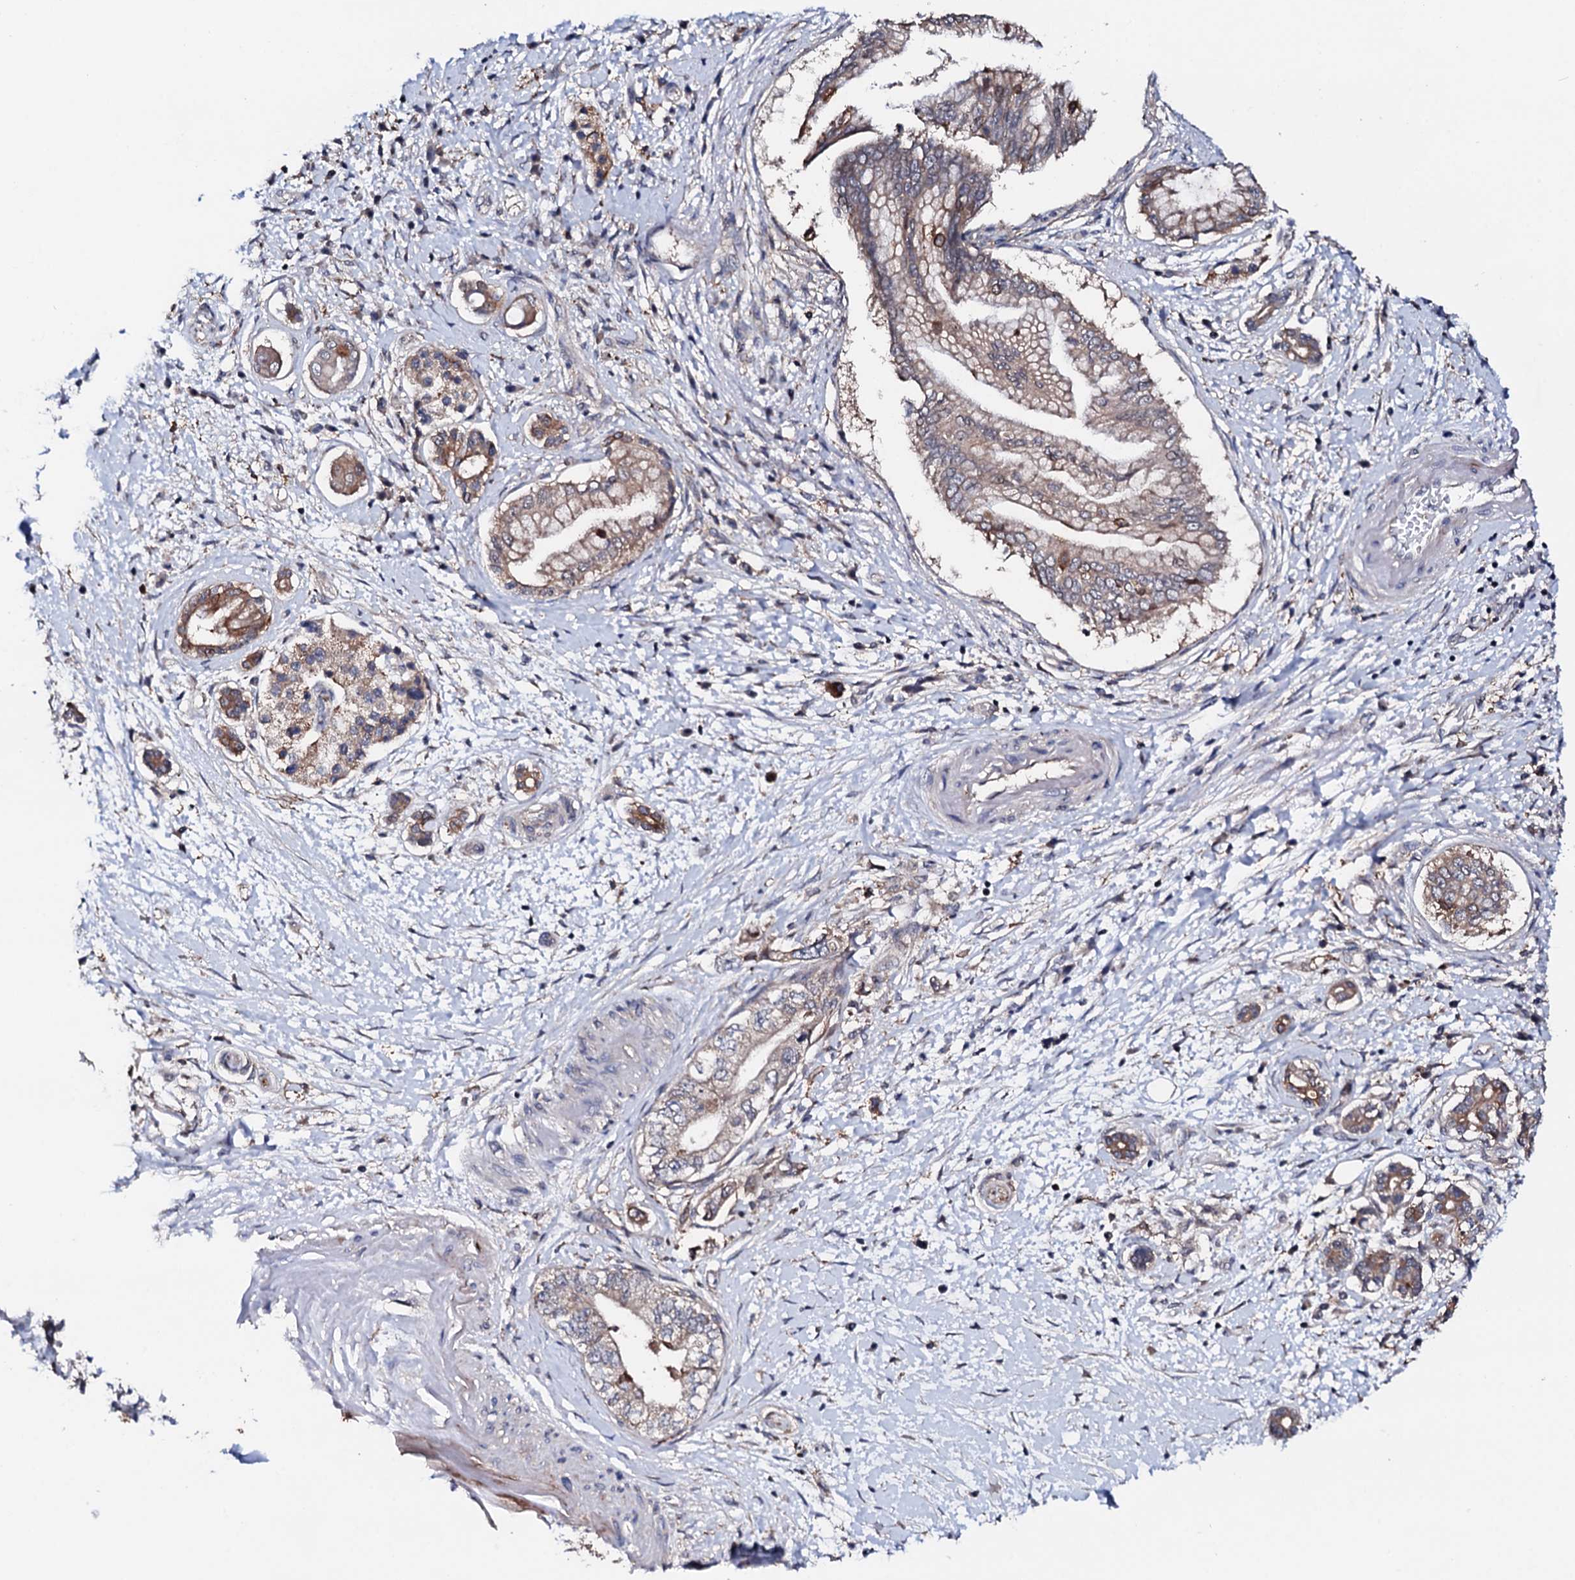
{"staining": {"intensity": "weak", "quantity": "25%-75%", "location": "cytoplasmic/membranous"}, "tissue": "pancreatic cancer", "cell_type": "Tumor cells", "image_type": "cancer", "snomed": [{"axis": "morphology", "description": "Adenocarcinoma, NOS"}, {"axis": "topography", "description": "Pancreas"}], "caption": "There is low levels of weak cytoplasmic/membranous positivity in tumor cells of pancreatic adenocarcinoma, as demonstrated by immunohistochemical staining (brown color).", "gene": "EDC3", "patient": {"sex": "female", "age": 73}}